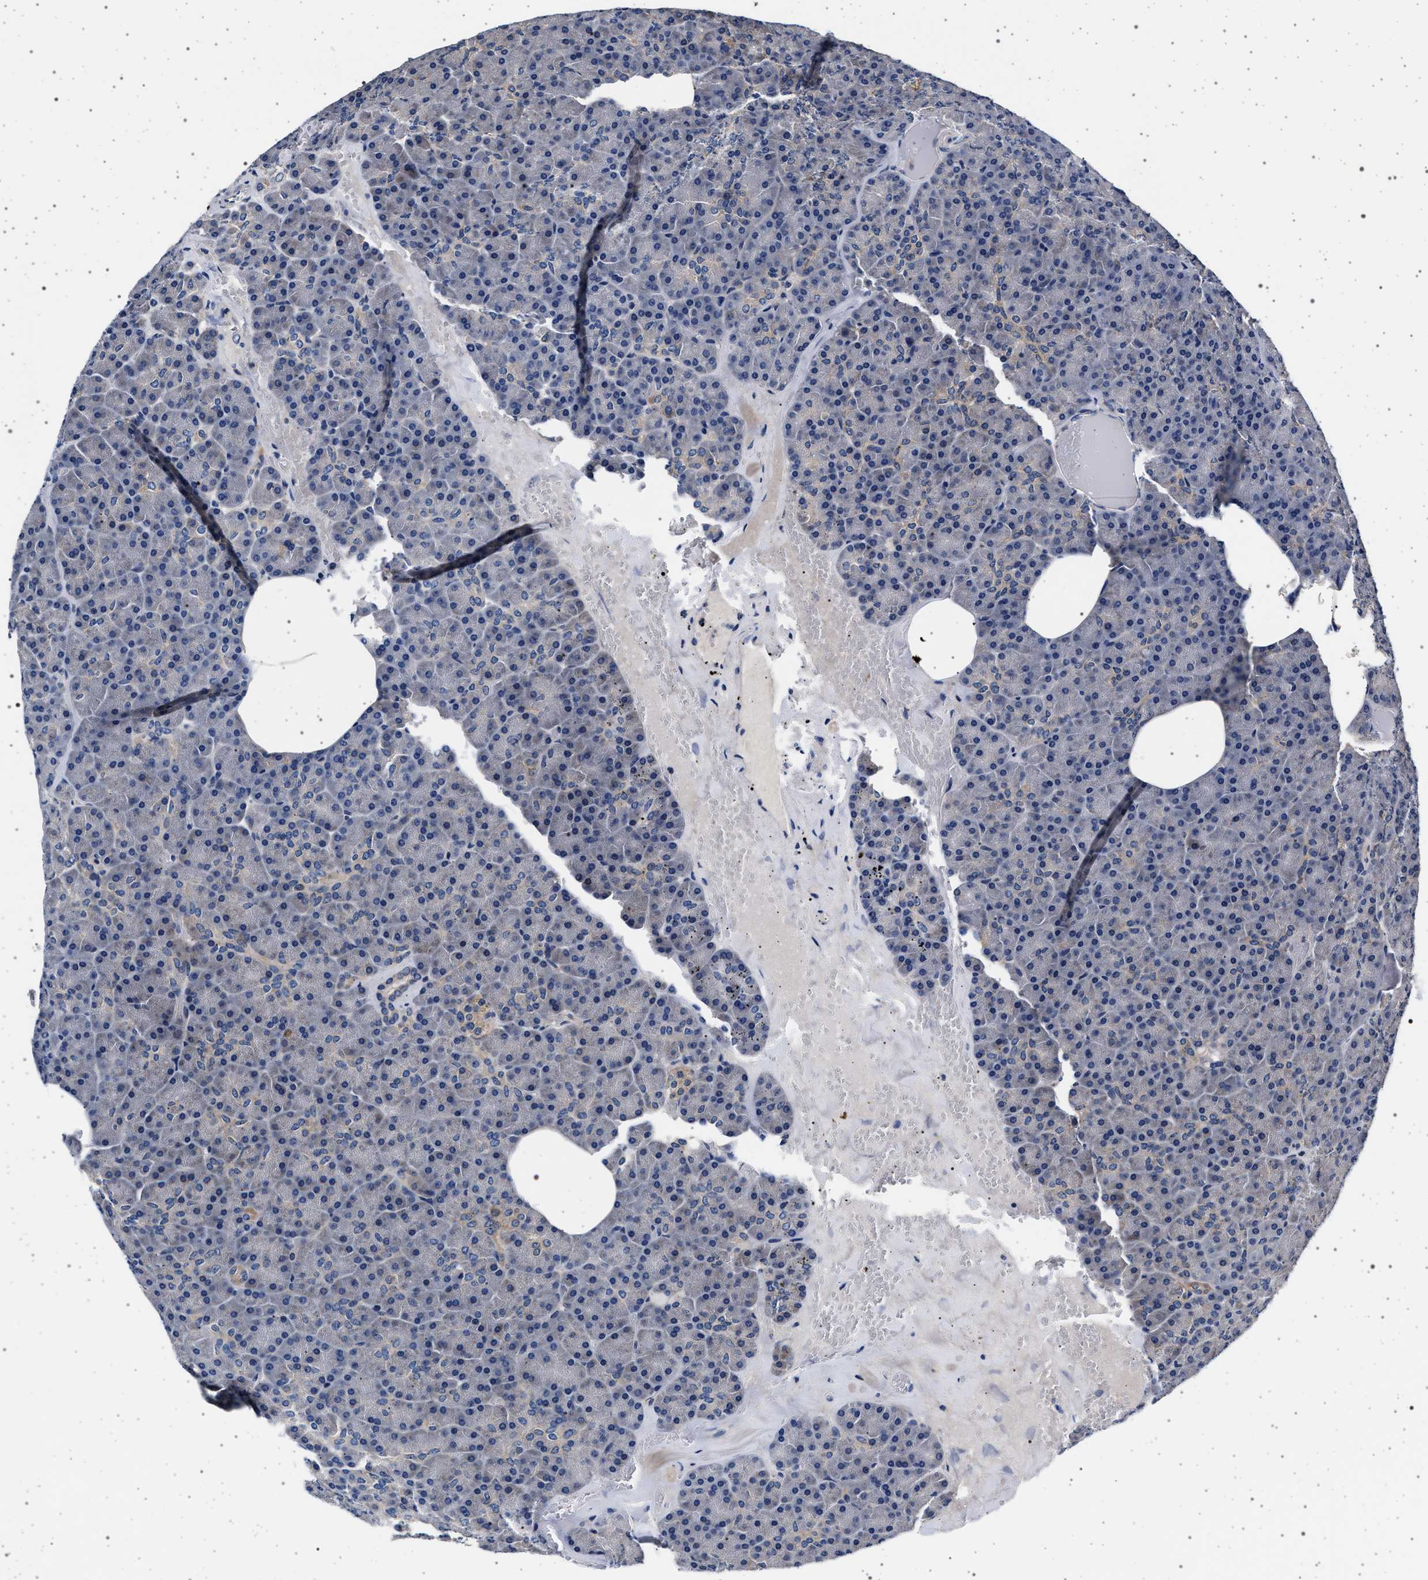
{"staining": {"intensity": "weak", "quantity": "<25%", "location": "cytoplasmic/membranous"}, "tissue": "pancreas", "cell_type": "Exocrine glandular cells", "image_type": "normal", "snomed": [{"axis": "morphology", "description": "Normal tissue, NOS"}, {"axis": "morphology", "description": "Carcinoid, malignant, NOS"}, {"axis": "topography", "description": "Pancreas"}], "caption": "This is a image of IHC staining of normal pancreas, which shows no positivity in exocrine glandular cells.", "gene": "MAP3K2", "patient": {"sex": "female", "age": 35}}